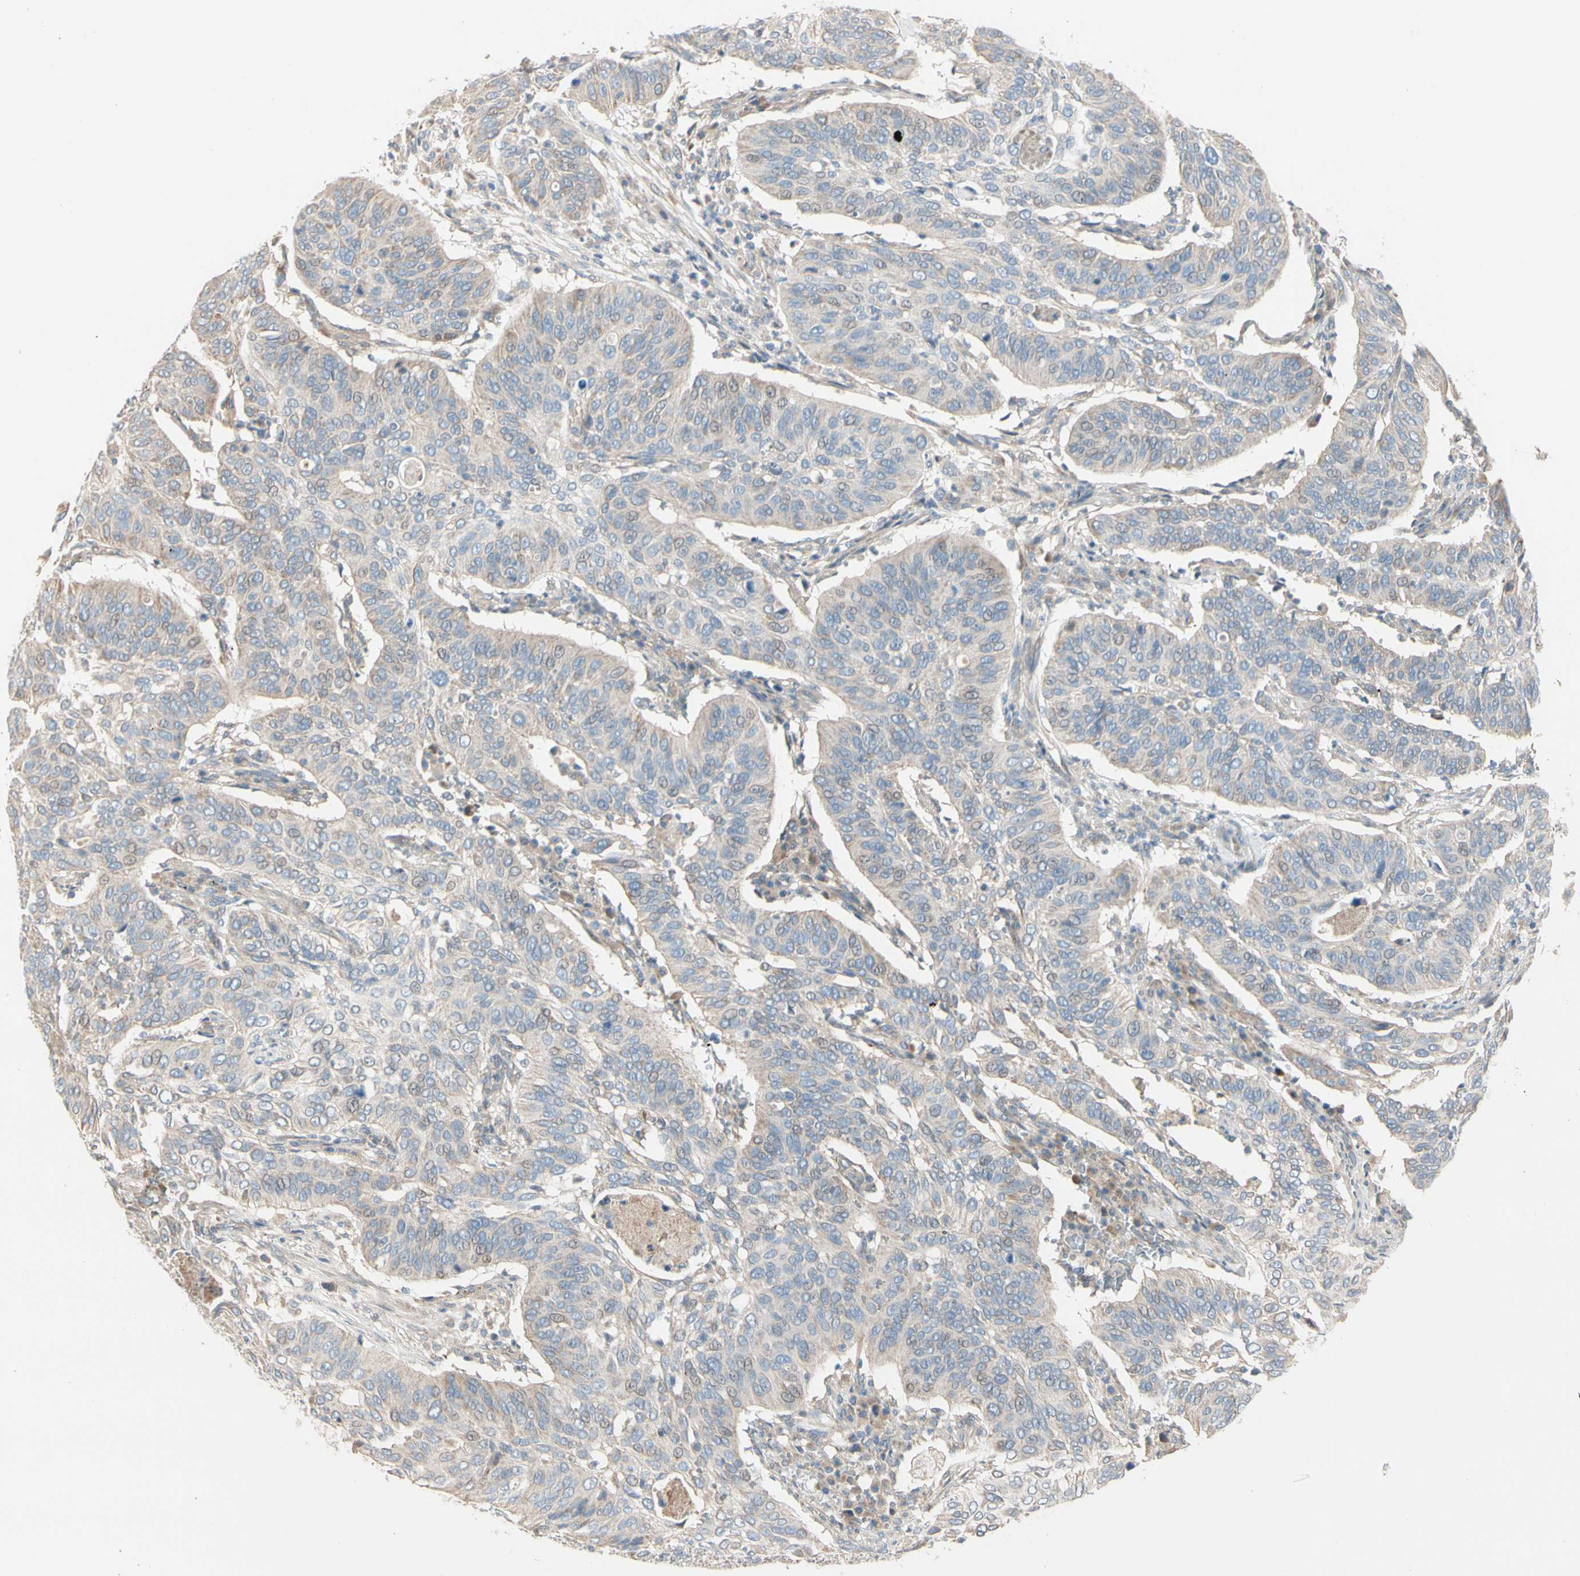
{"staining": {"intensity": "weak", "quantity": ">75%", "location": "cytoplasmic/membranous"}, "tissue": "cervical cancer", "cell_type": "Tumor cells", "image_type": "cancer", "snomed": [{"axis": "morphology", "description": "Squamous cell carcinoma, NOS"}, {"axis": "topography", "description": "Cervix"}], "caption": "Protein expression analysis of human squamous cell carcinoma (cervical) reveals weak cytoplasmic/membranous expression in about >75% of tumor cells.", "gene": "EPHA3", "patient": {"sex": "female", "age": 39}}